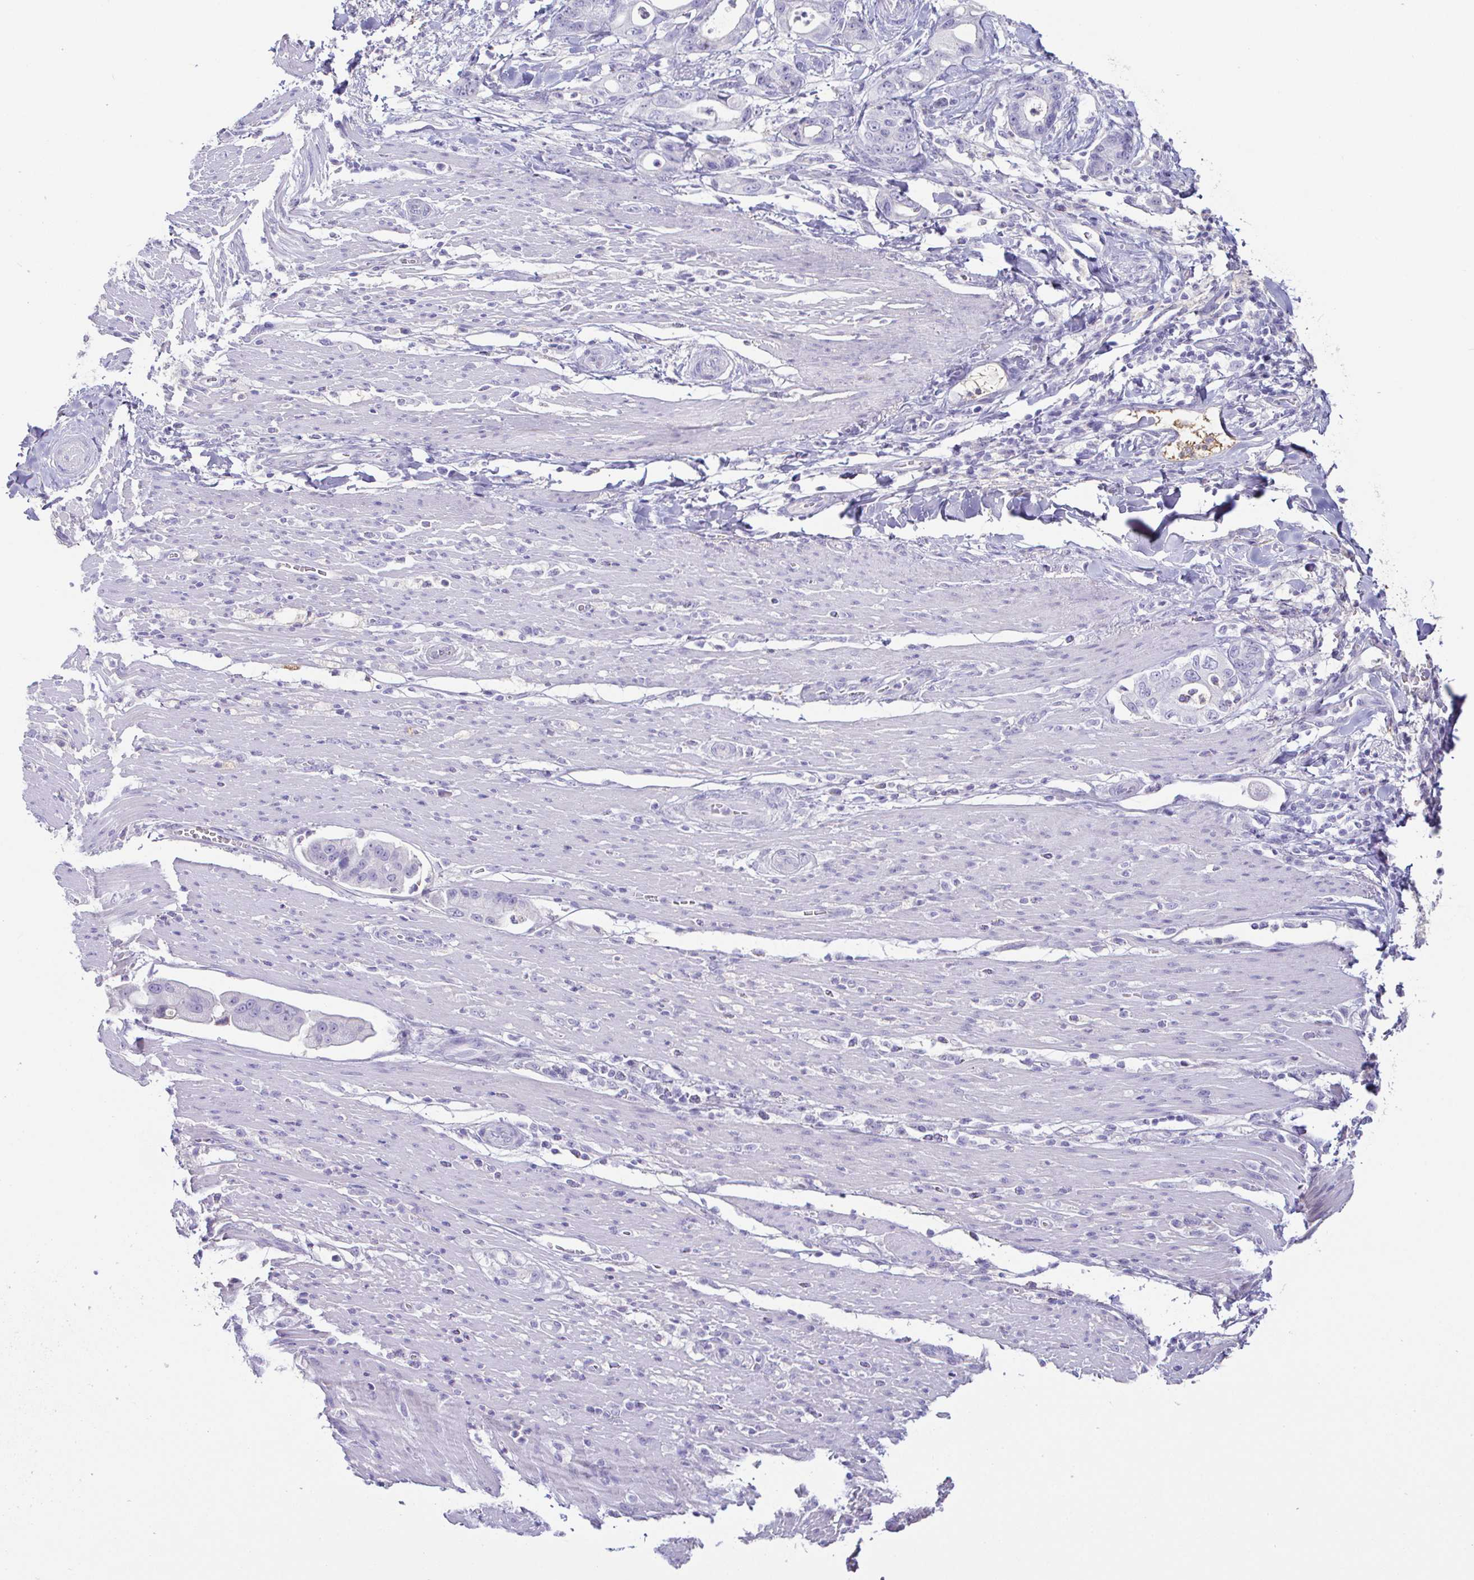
{"staining": {"intensity": "negative", "quantity": "none", "location": "none"}, "tissue": "pancreatic cancer", "cell_type": "Tumor cells", "image_type": "cancer", "snomed": [{"axis": "morphology", "description": "Adenocarcinoma, NOS"}, {"axis": "topography", "description": "Pancreas"}], "caption": "IHC of pancreatic cancer exhibits no expression in tumor cells.", "gene": "SAA4", "patient": {"sex": "male", "age": 68}}